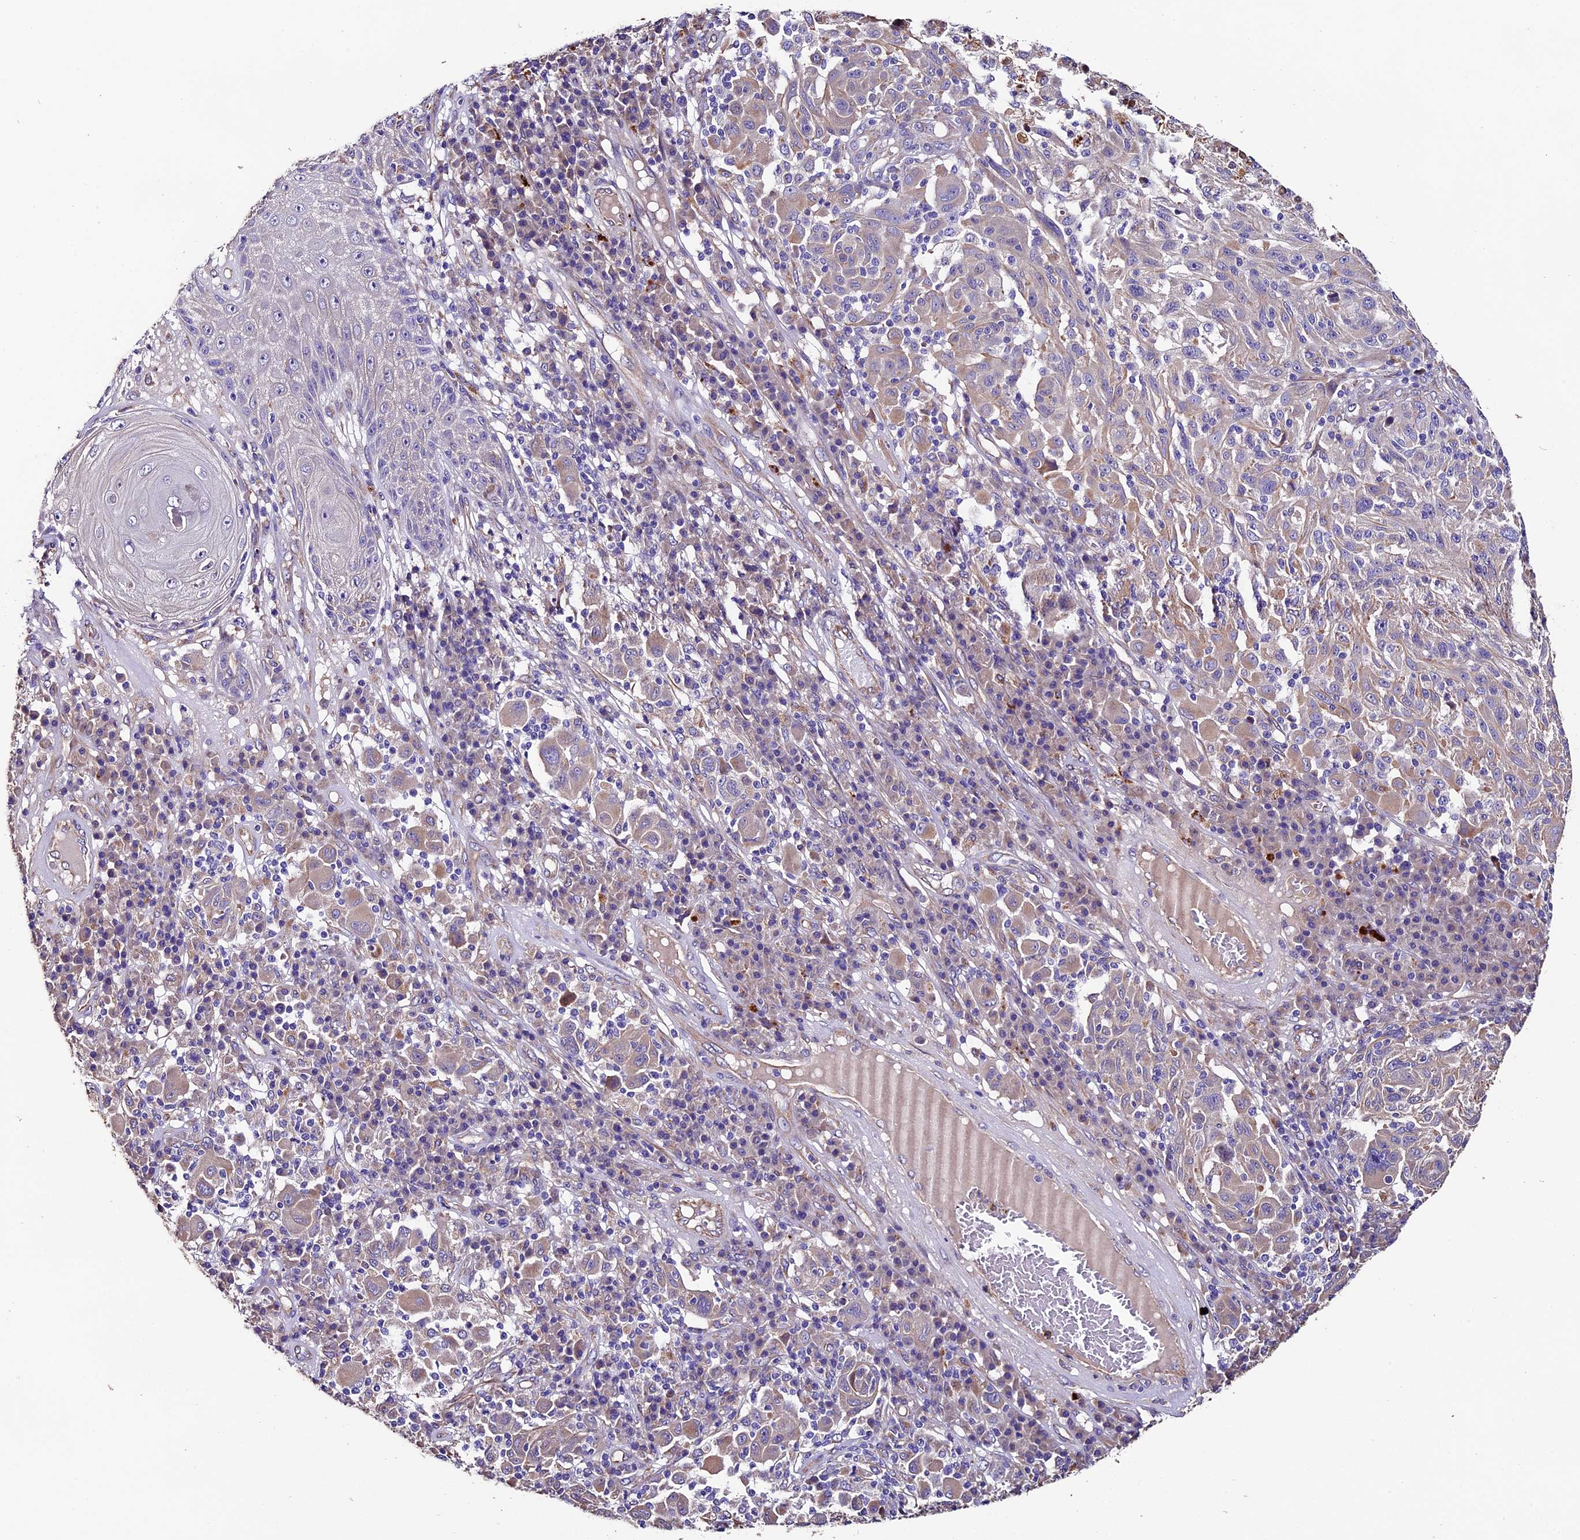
{"staining": {"intensity": "weak", "quantity": "25%-75%", "location": "cytoplasmic/membranous"}, "tissue": "melanoma", "cell_type": "Tumor cells", "image_type": "cancer", "snomed": [{"axis": "morphology", "description": "Malignant melanoma, NOS"}, {"axis": "topography", "description": "Skin"}], "caption": "Brown immunohistochemical staining in human melanoma demonstrates weak cytoplasmic/membranous staining in about 25%-75% of tumor cells. (IHC, brightfield microscopy, high magnification).", "gene": "CLN5", "patient": {"sex": "male", "age": 53}}